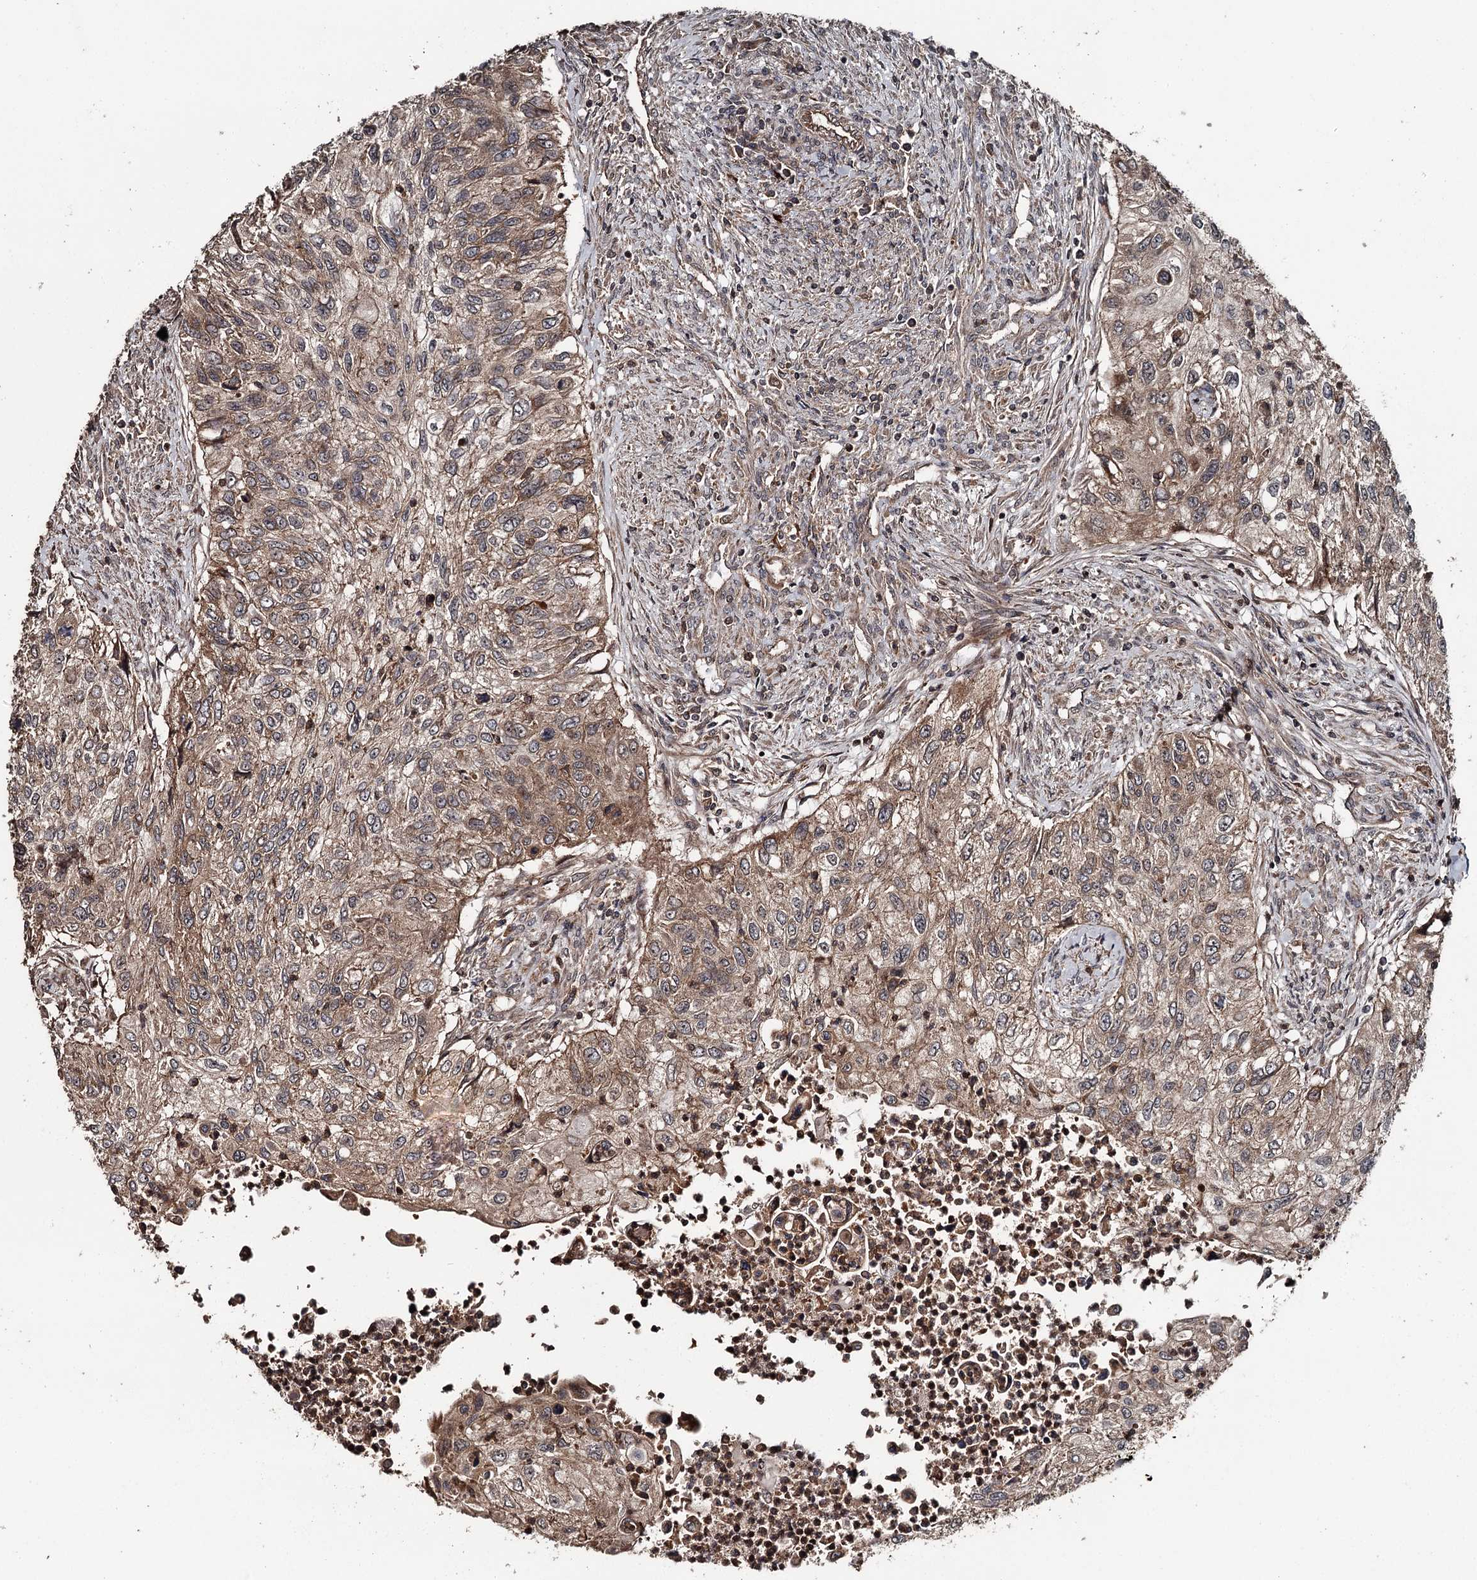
{"staining": {"intensity": "moderate", "quantity": ">75%", "location": "cytoplasmic/membranous"}, "tissue": "urothelial cancer", "cell_type": "Tumor cells", "image_type": "cancer", "snomed": [{"axis": "morphology", "description": "Urothelial carcinoma, High grade"}, {"axis": "topography", "description": "Urinary bladder"}], "caption": "Protein staining exhibits moderate cytoplasmic/membranous staining in about >75% of tumor cells in high-grade urothelial carcinoma.", "gene": "RAB21", "patient": {"sex": "female", "age": 60}}